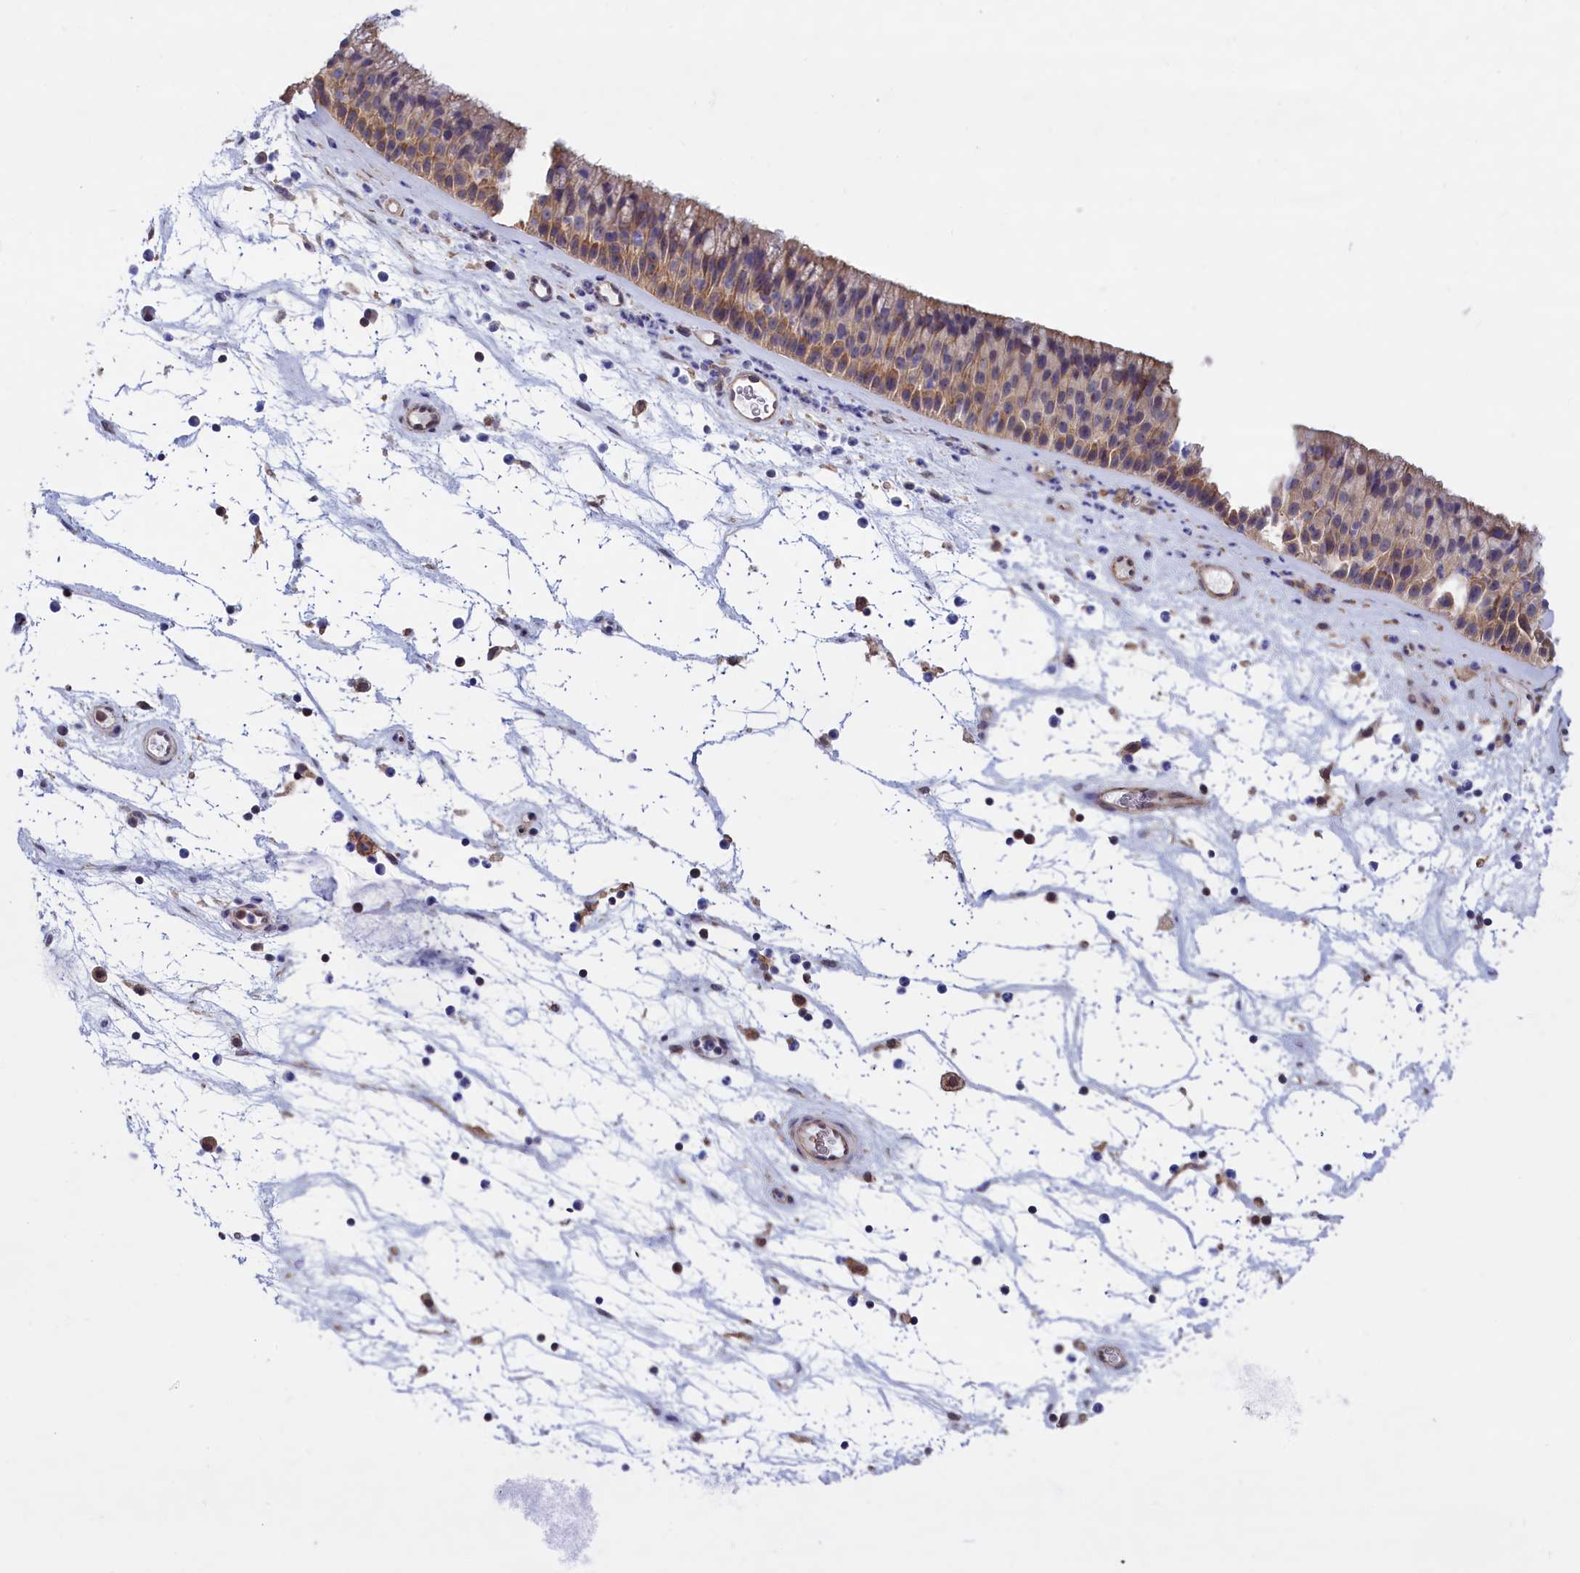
{"staining": {"intensity": "weak", "quantity": ">75%", "location": "cytoplasmic/membranous"}, "tissue": "nasopharynx", "cell_type": "Respiratory epithelial cells", "image_type": "normal", "snomed": [{"axis": "morphology", "description": "Normal tissue, NOS"}, {"axis": "topography", "description": "Nasopharynx"}], "caption": "Respiratory epithelial cells demonstrate low levels of weak cytoplasmic/membranous staining in approximately >75% of cells in unremarkable human nasopharynx.", "gene": "ABCC12", "patient": {"sex": "male", "age": 64}}